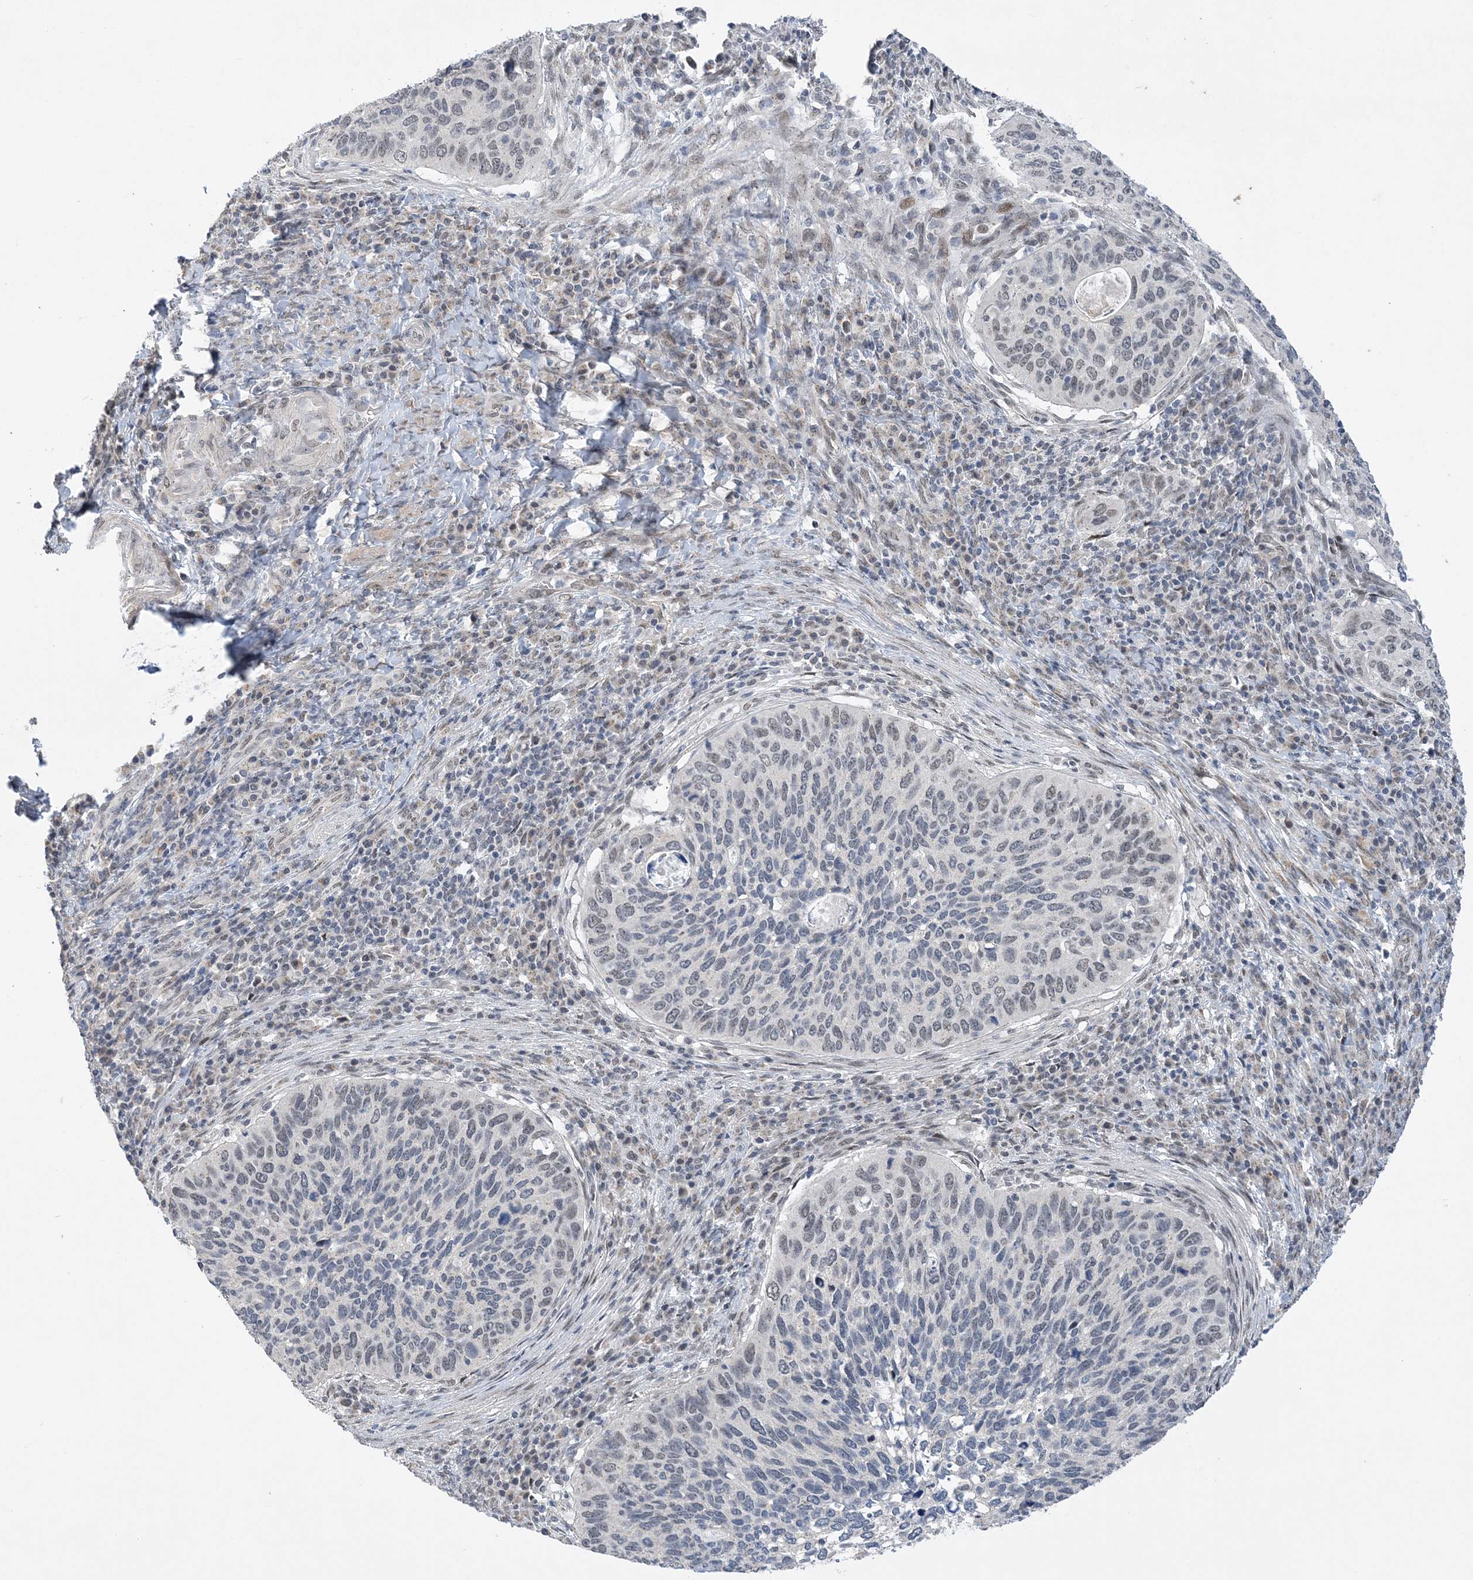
{"staining": {"intensity": "weak", "quantity": "<25%", "location": "nuclear"}, "tissue": "cervical cancer", "cell_type": "Tumor cells", "image_type": "cancer", "snomed": [{"axis": "morphology", "description": "Squamous cell carcinoma, NOS"}, {"axis": "topography", "description": "Cervix"}], "caption": "An image of cervical cancer stained for a protein shows no brown staining in tumor cells.", "gene": "WAC", "patient": {"sex": "female", "age": 38}}